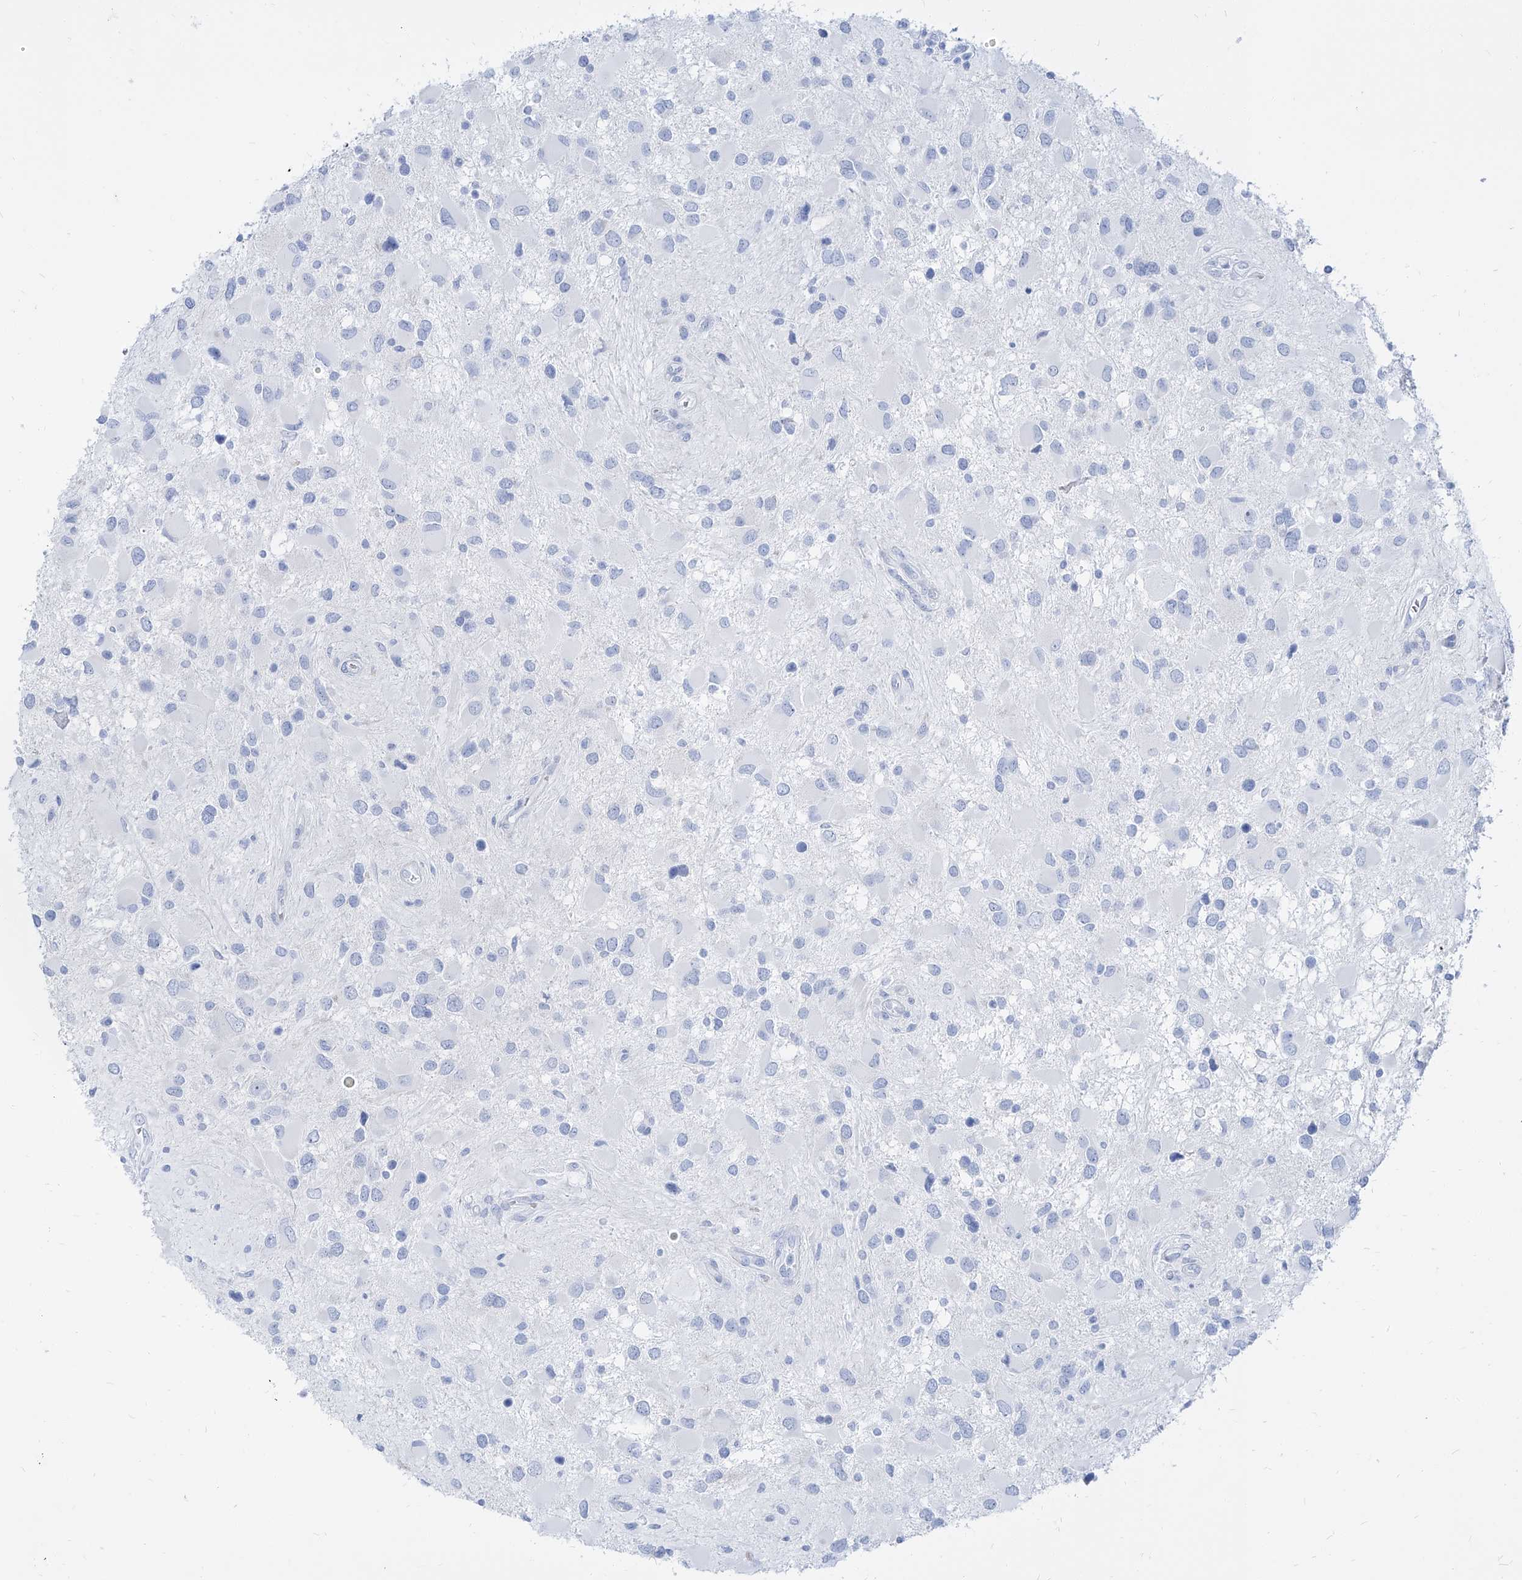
{"staining": {"intensity": "negative", "quantity": "none", "location": "none"}, "tissue": "glioma", "cell_type": "Tumor cells", "image_type": "cancer", "snomed": [{"axis": "morphology", "description": "Glioma, malignant, High grade"}, {"axis": "topography", "description": "Brain"}], "caption": "A micrograph of human glioma is negative for staining in tumor cells.", "gene": "TXLNB", "patient": {"sex": "male", "age": 53}}